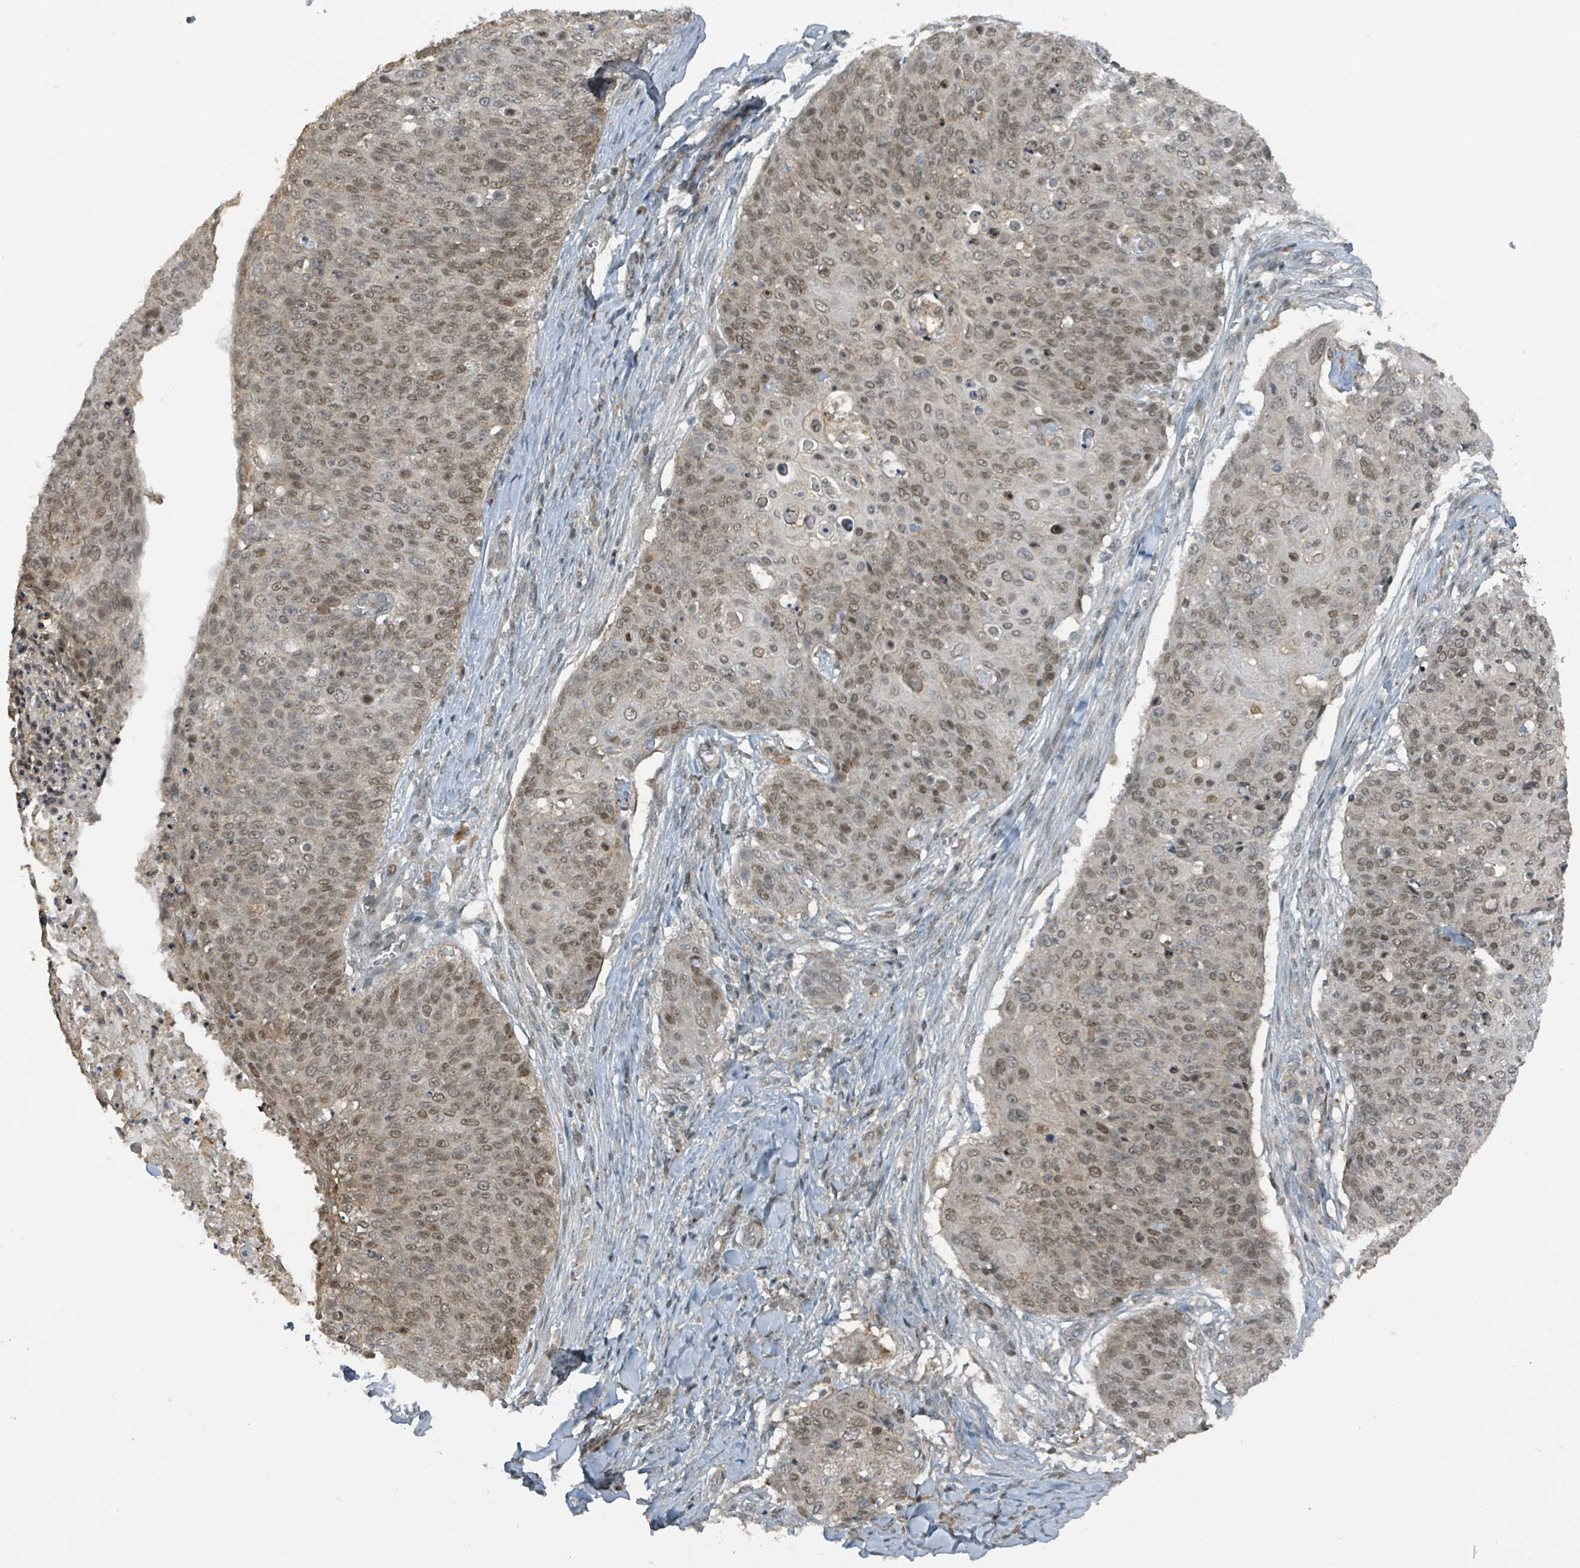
{"staining": {"intensity": "moderate", "quantity": ">75%", "location": "nuclear"}, "tissue": "skin cancer", "cell_type": "Tumor cells", "image_type": "cancer", "snomed": [{"axis": "morphology", "description": "Squamous cell carcinoma, NOS"}, {"axis": "topography", "description": "Skin"}, {"axis": "topography", "description": "Vulva"}], "caption": "A medium amount of moderate nuclear expression is identified in approximately >75% of tumor cells in skin cancer (squamous cell carcinoma) tissue.", "gene": "PHIP", "patient": {"sex": "female", "age": 85}}